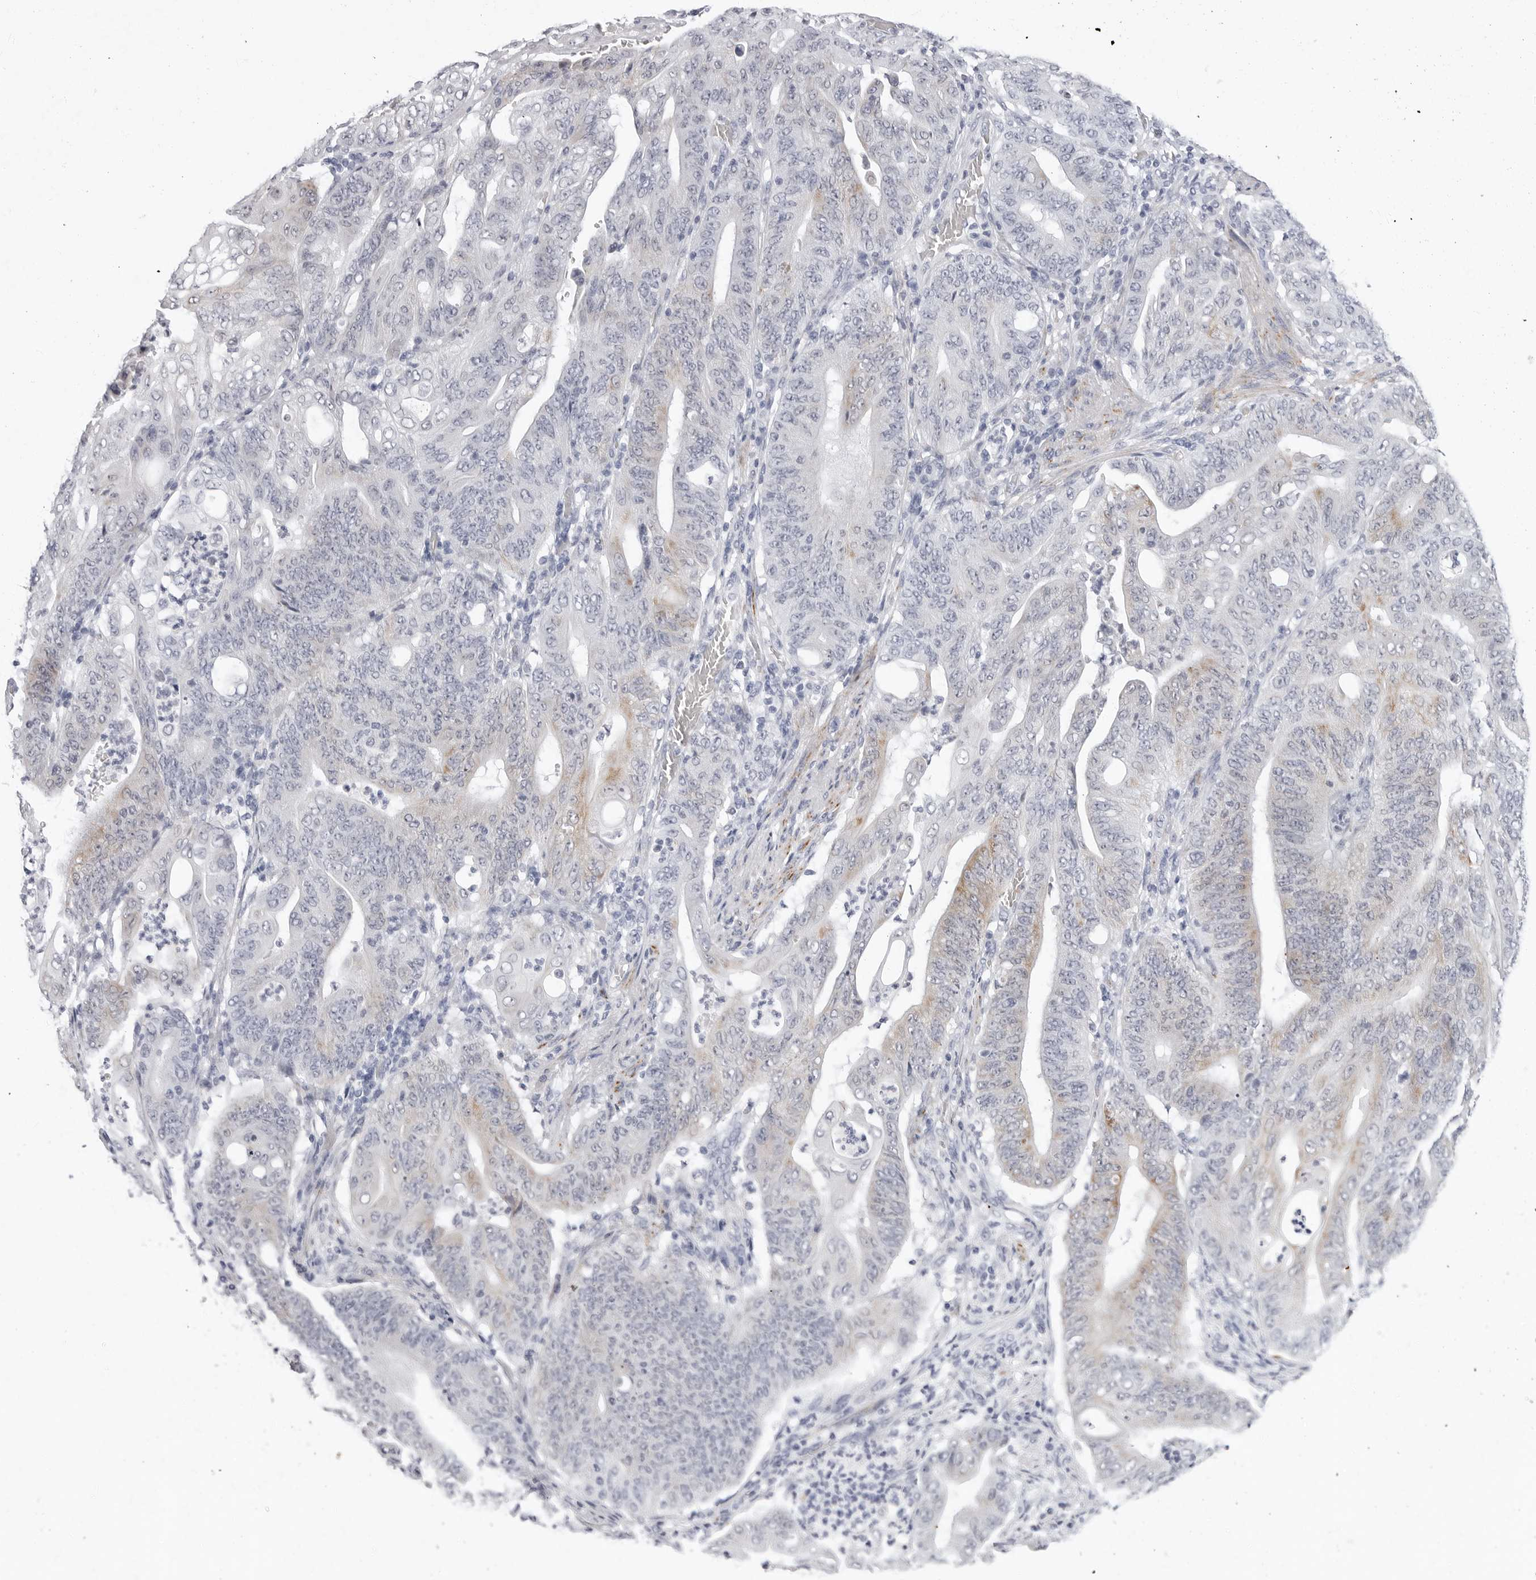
{"staining": {"intensity": "weak", "quantity": "<25%", "location": "cytoplasmic/membranous"}, "tissue": "stomach cancer", "cell_type": "Tumor cells", "image_type": "cancer", "snomed": [{"axis": "morphology", "description": "Adenocarcinoma, NOS"}, {"axis": "topography", "description": "Stomach"}], "caption": "The photomicrograph demonstrates no significant staining in tumor cells of stomach cancer (adenocarcinoma).", "gene": "ERICH3", "patient": {"sex": "female", "age": 73}}